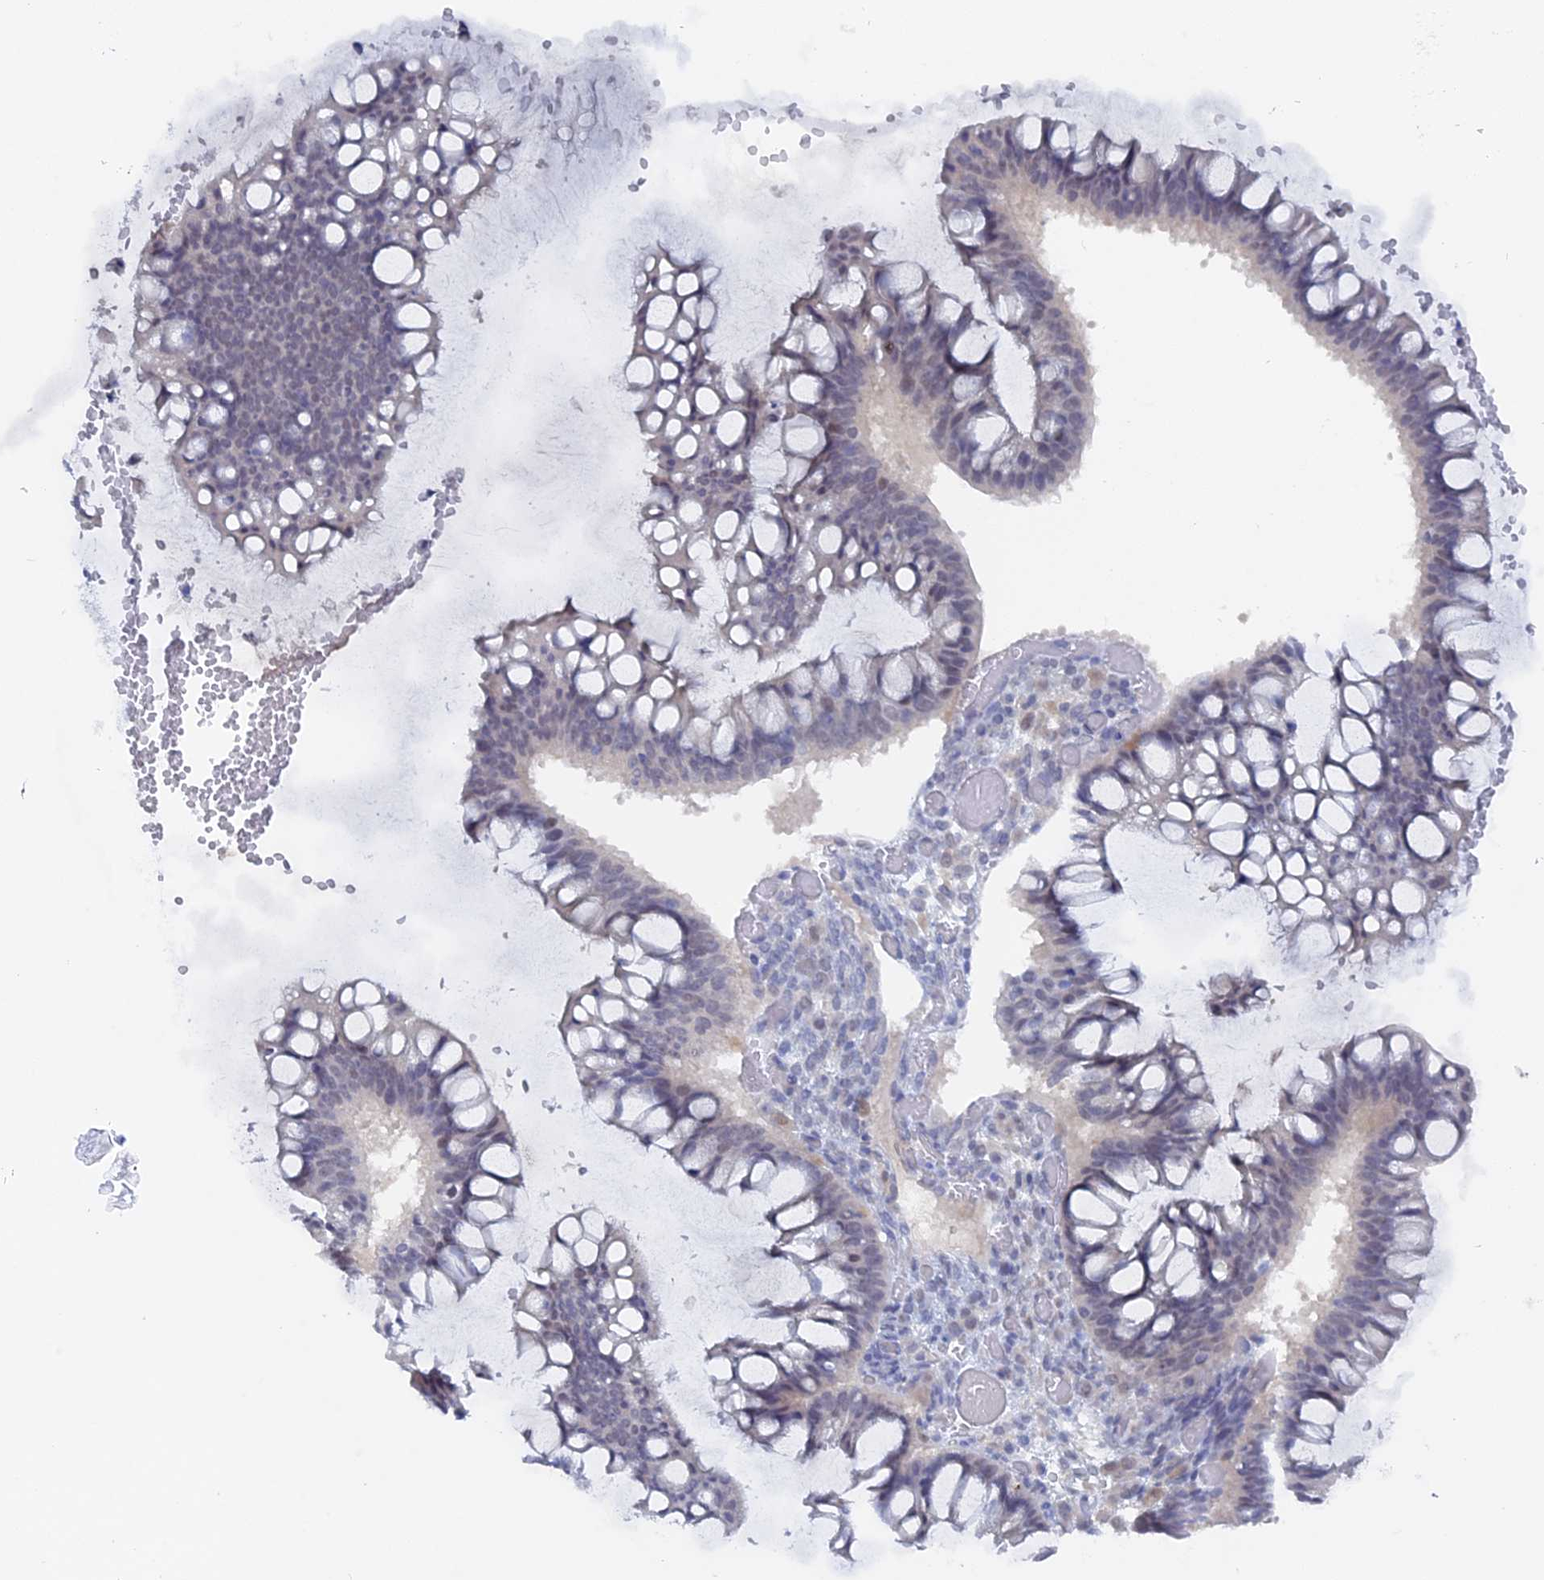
{"staining": {"intensity": "negative", "quantity": "none", "location": "none"}, "tissue": "ovarian cancer", "cell_type": "Tumor cells", "image_type": "cancer", "snomed": [{"axis": "morphology", "description": "Cystadenocarcinoma, mucinous, NOS"}, {"axis": "topography", "description": "Ovary"}], "caption": "This is an IHC histopathology image of human ovarian mucinous cystadenocarcinoma. There is no expression in tumor cells.", "gene": "DACT3", "patient": {"sex": "female", "age": 73}}